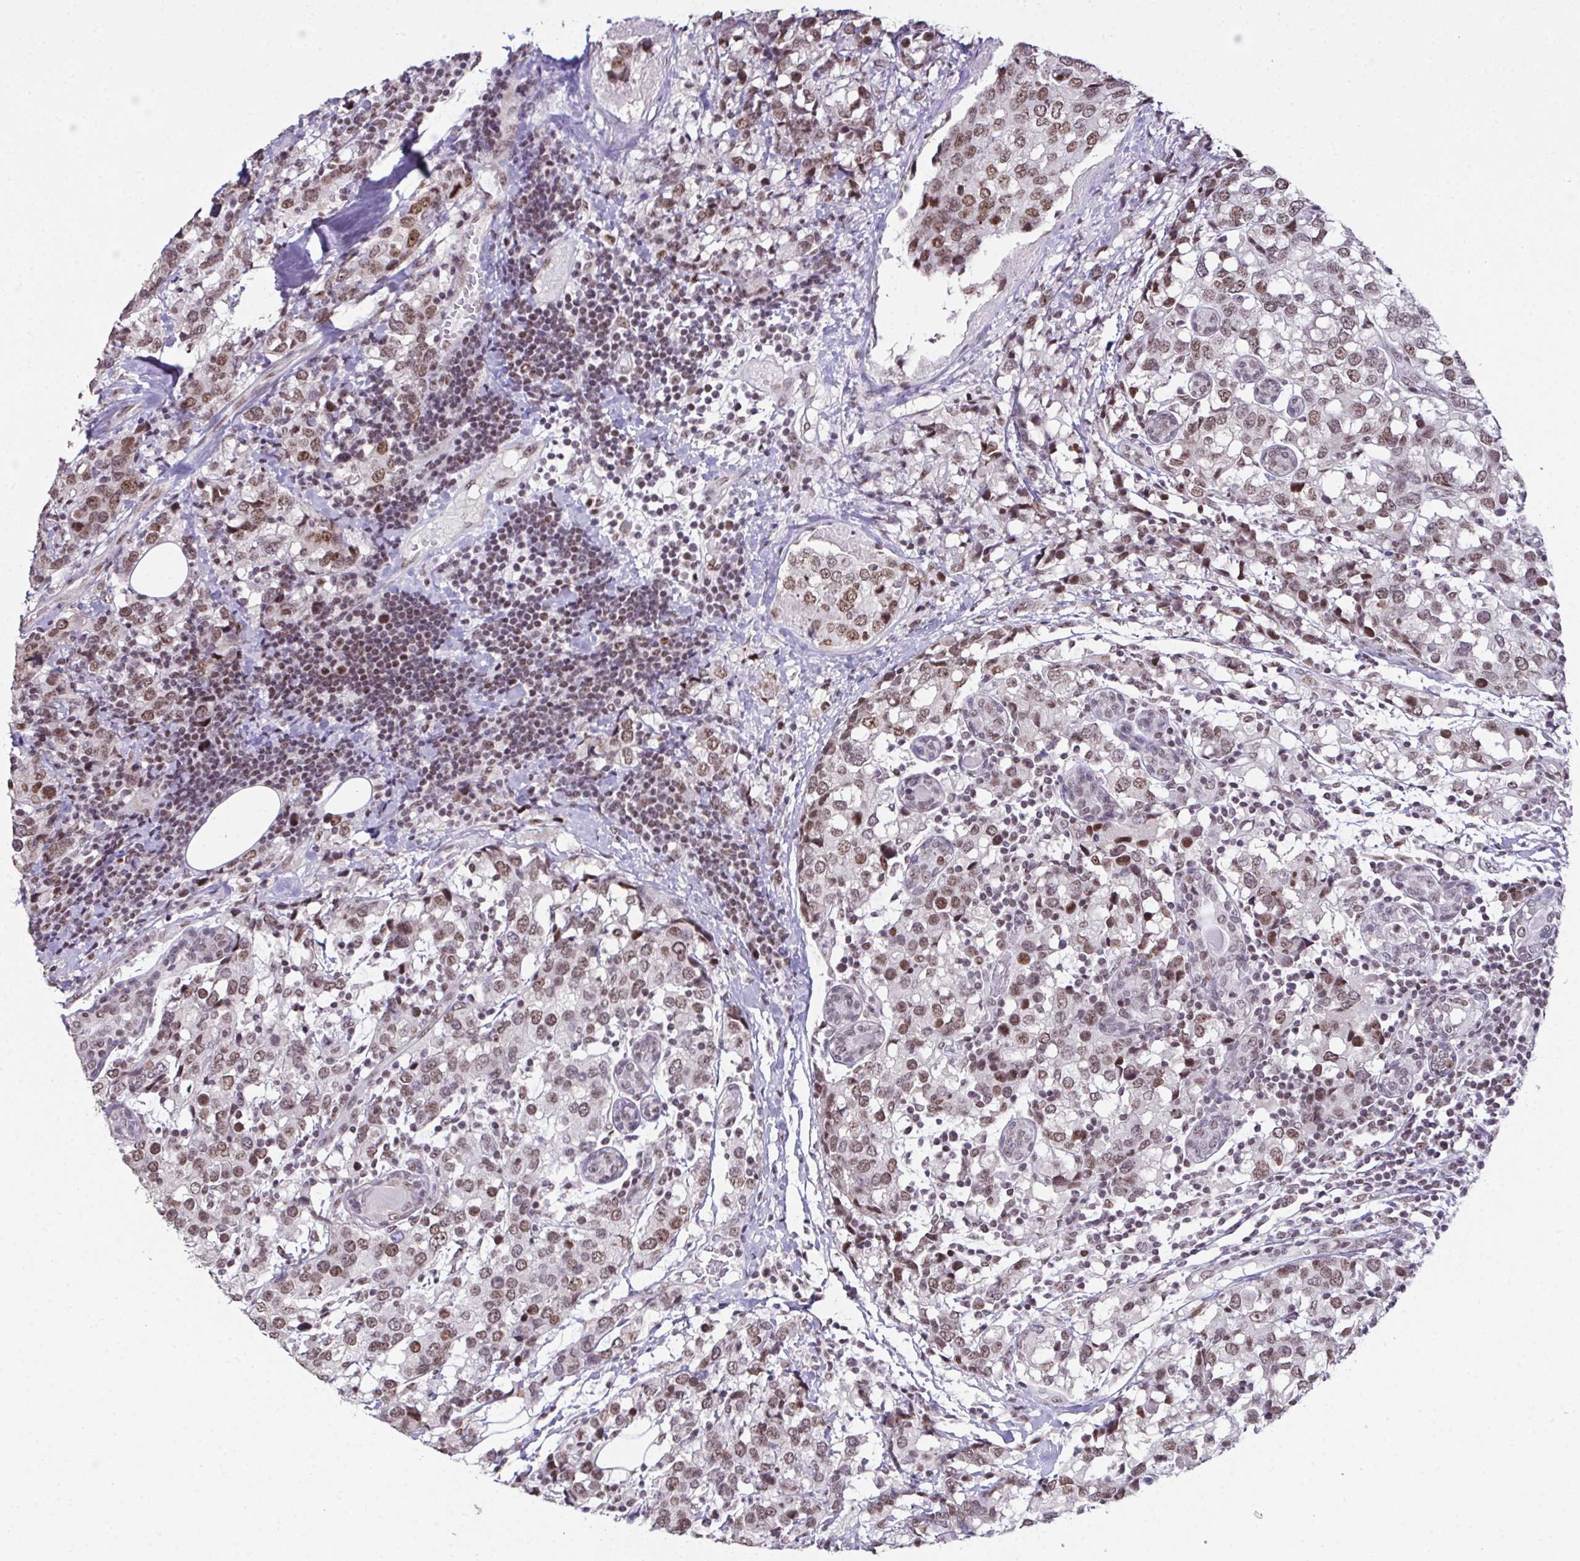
{"staining": {"intensity": "moderate", "quantity": ">75%", "location": "nuclear"}, "tissue": "breast cancer", "cell_type": "Tumor cells", "image_type": "cancer", "snomed": [{"axis": "morphology", "description": "Lobular carcinoma"}, {"axis": "topography", "description": "Breast"}], "caption": "Lobular carcinoma (breast) stained with immunohistochemistry (IHC) demonstrates moderate nuclear positivity in approximately >75% of tumor cells.", "gene": "ZNF800", "patient": {"sex": "female", "age": 59}}